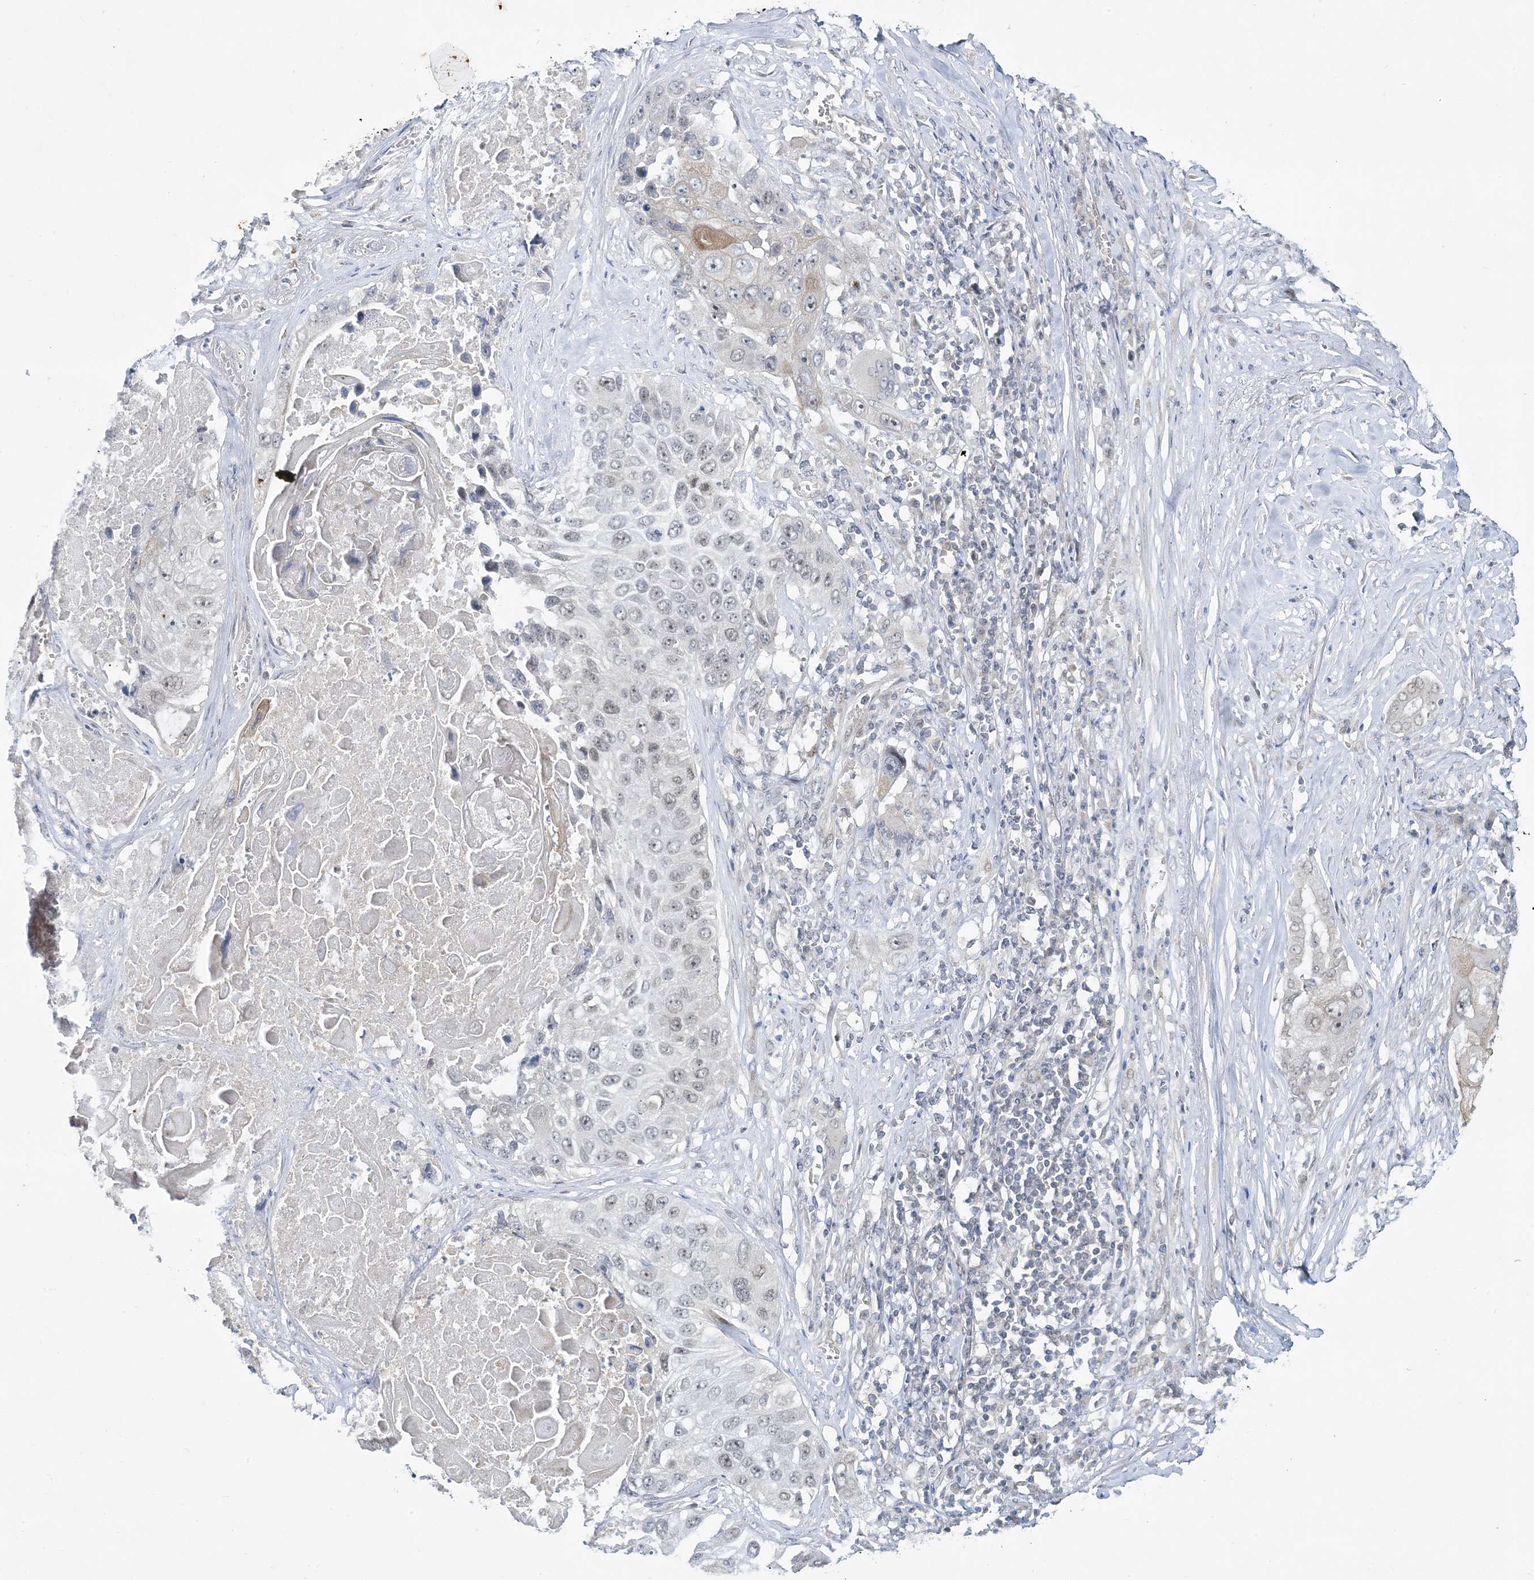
{"staining": {"intensity": "negative", "quantity": "none", "location": "none"}, "tissue": "lung cancer", "cell_type": "Tumor cells", "image_type": "cancer", "snomed": [{"axis": "morphology", "description": "Squamous cell carcinoma, NOS"}, {"axis": "topography", "description": "Lung"}], "caption": "High power microscopy micrograph of an IHC micrograph of lung cancer (squamous cell carcinoma), revealing no significant expression in tumor cells. Nuclei are stained in blue.", "gene": "LEXM", "patient": {"sex": "male", "age": 61}}